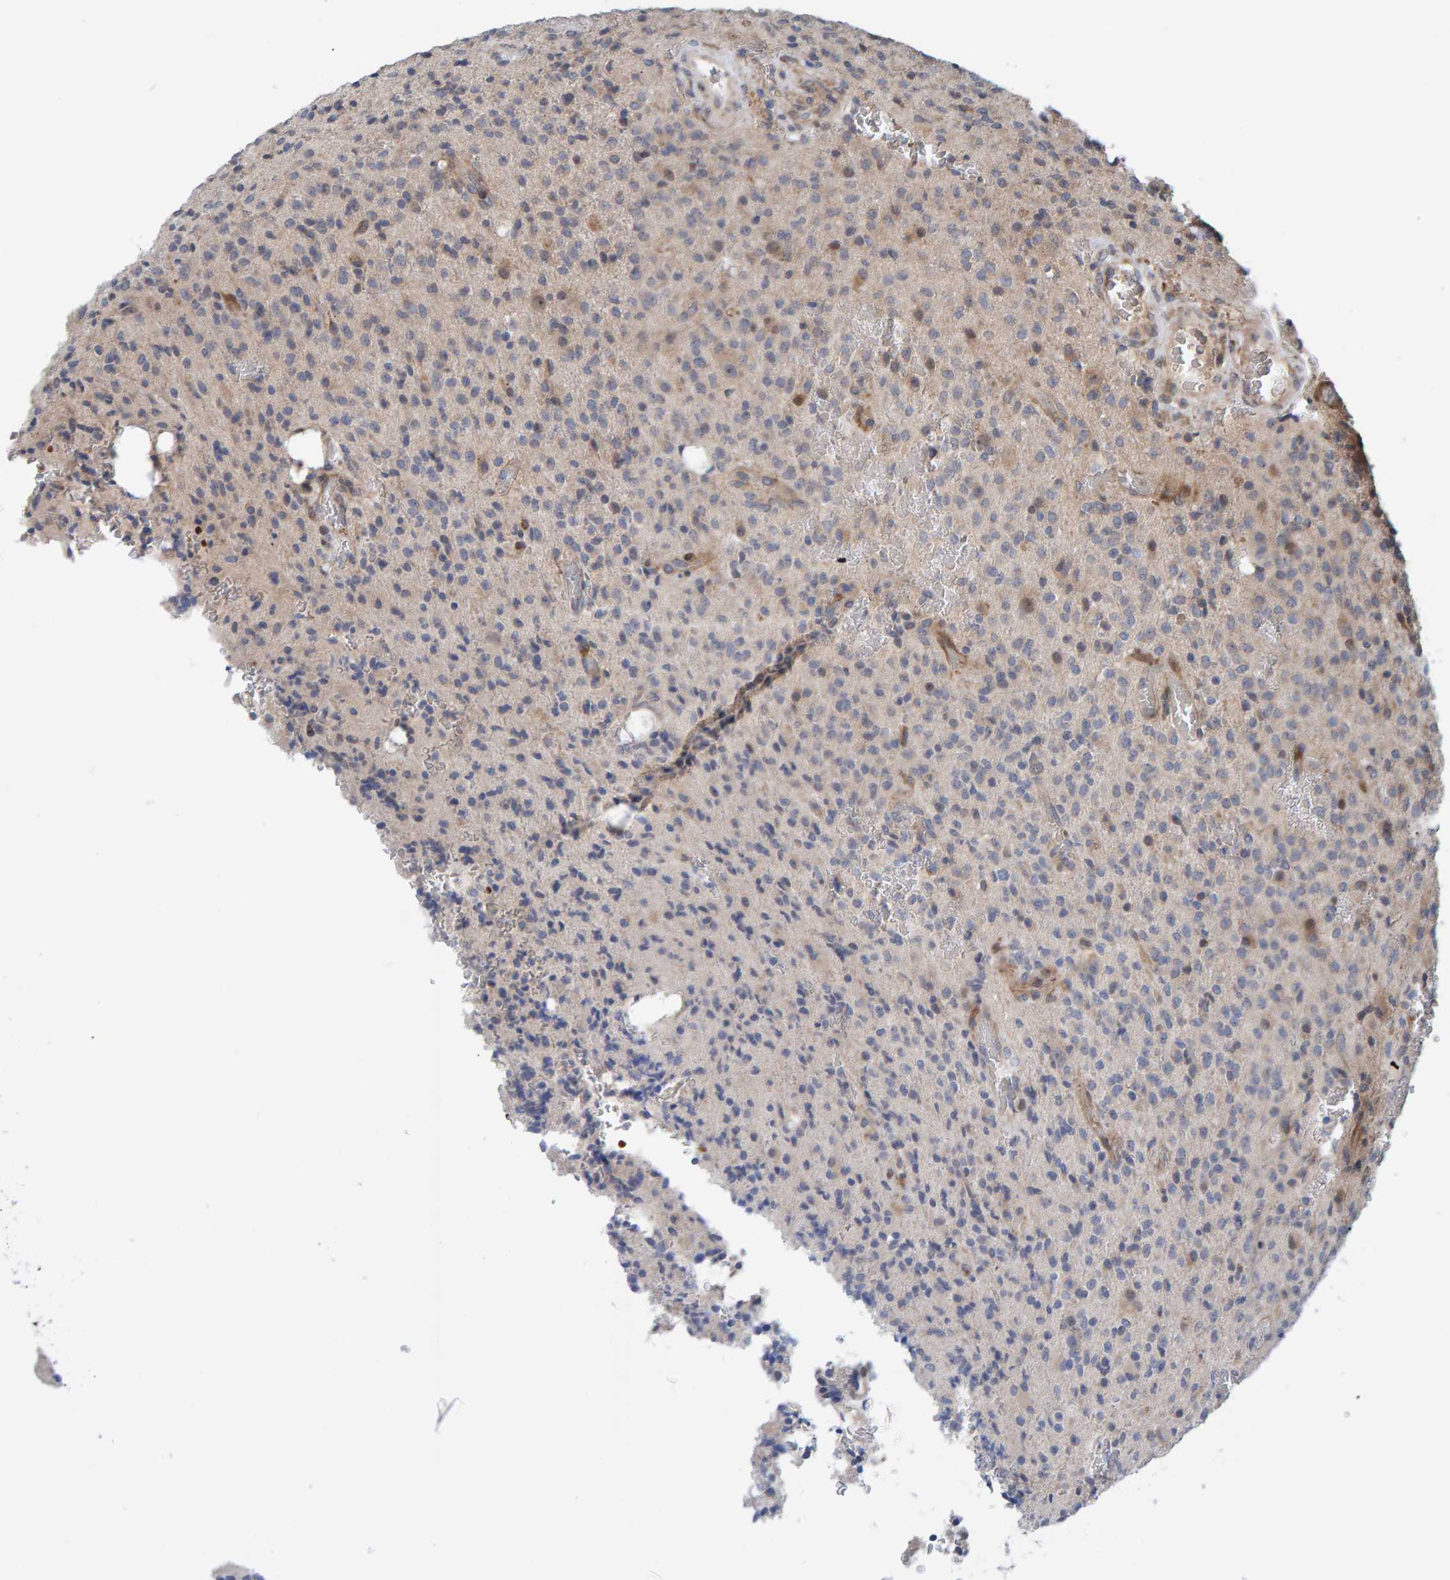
{"staining": {"intensity": "negative", "quantity": "none", "location": "none"}, "tissue": "glioma", "cell_type": "Tumor cells", "image_type": "cancer", "snomed": [{"axis": "morphology", "description": "Glioma, malignant, High grade"}, {"axis": "topography", "description": "Brain"}], "caption": "Protein analysis of glioma displays no significant positivity in tumor cells. Nuclei are stained in blue.", "gene": "MFSD6L", "patient": {"sex": "male", "age": 34}}